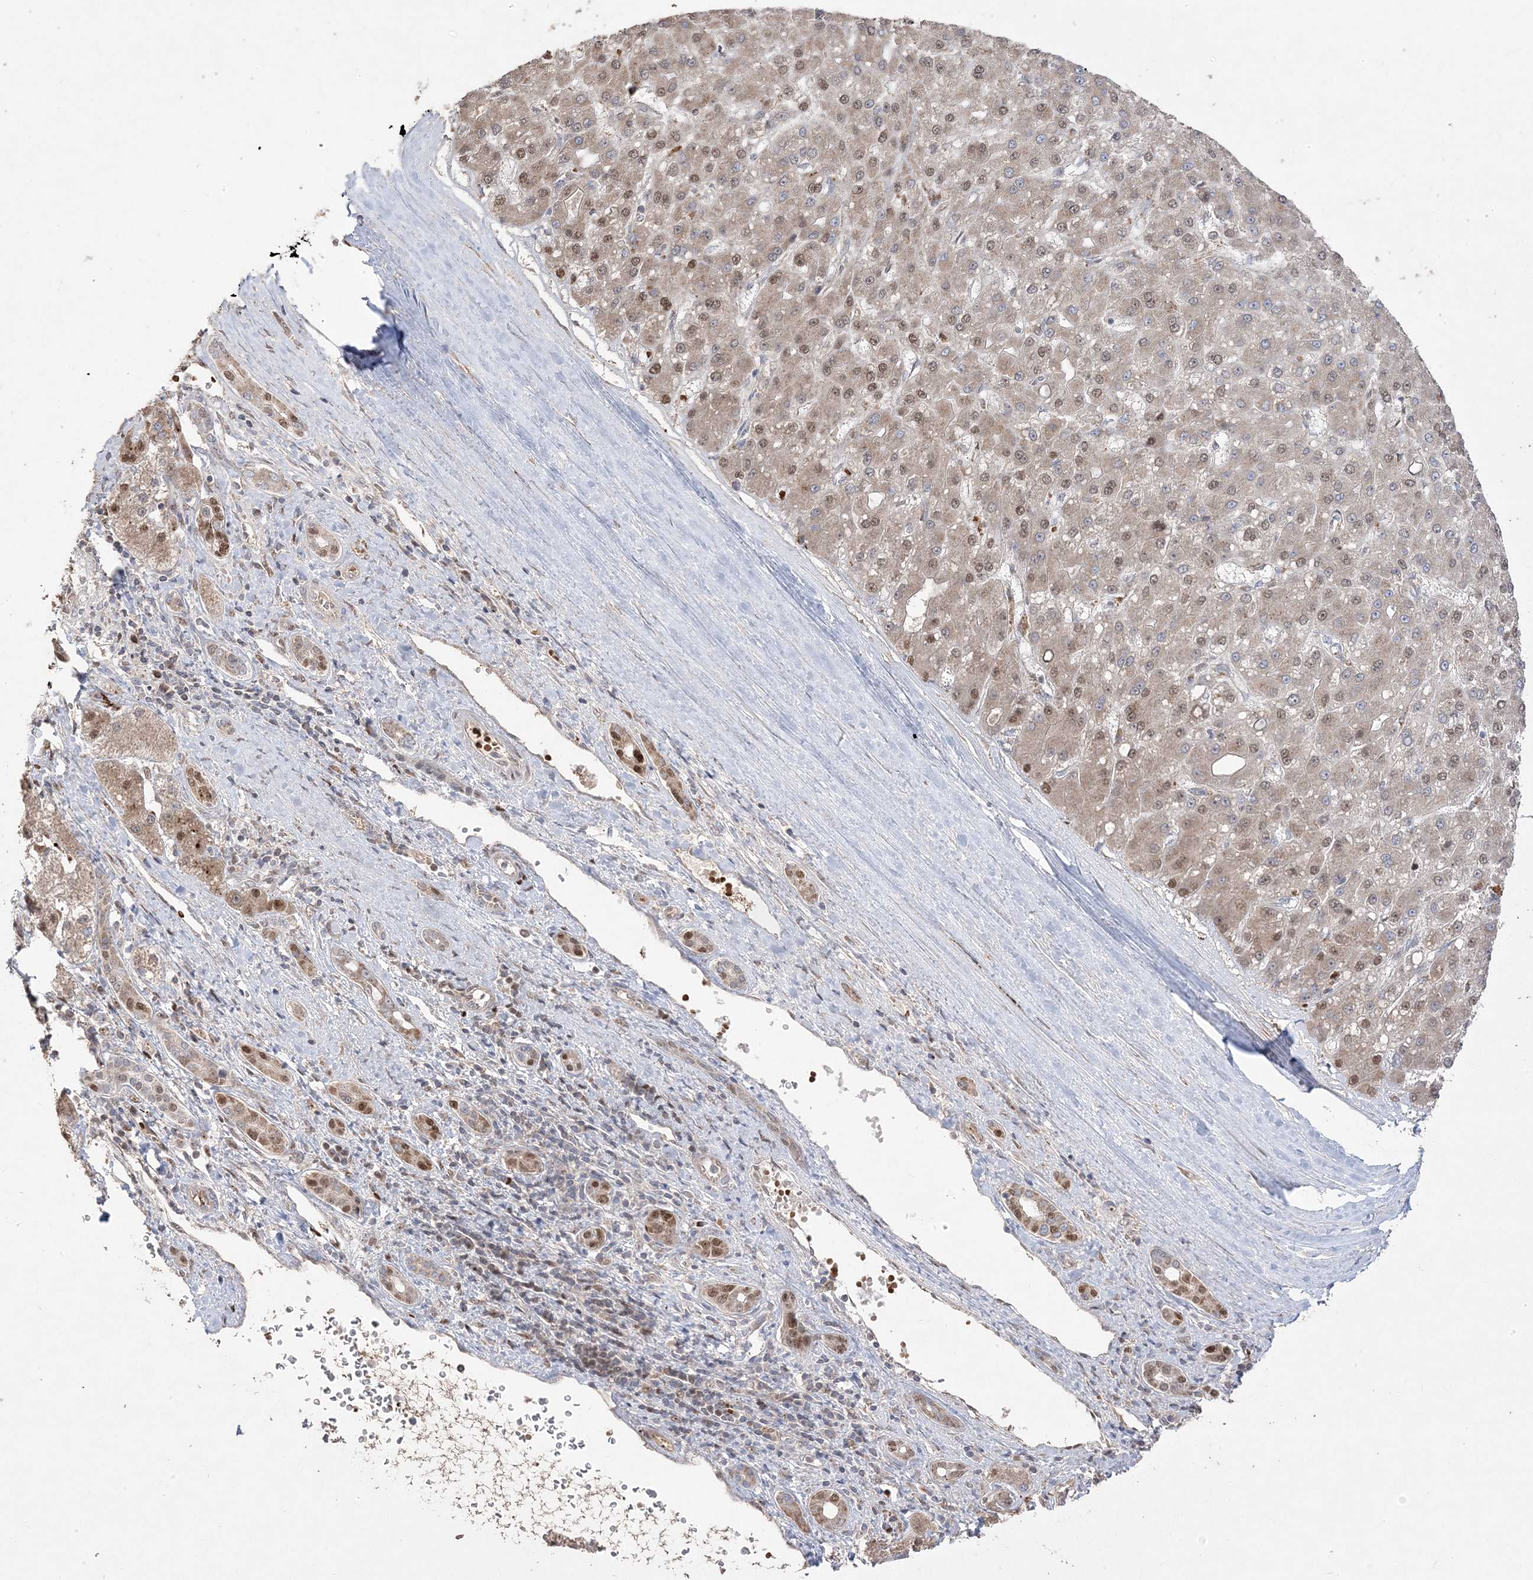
{"staining": {"intensity": "moderate", "quantity": "<25%", "location": "nuclear"}, "tissue": "liver cancer", "cell_type": "Tumor cells", "image_type": "cancer", "snomed": [{"axis": "morphology", "description": "Carcinoma, Hepatocellular, NOS"}, {"axis": "topography", "description": "Liver"}], "caption": "Protein expression analysis of human hepatocellular carcinoma (liver) reveals moderate nuclear expression in about <25% of tumor cells.", "gene": "PPOX", "patient": {"sex": "male", "age": 67}}